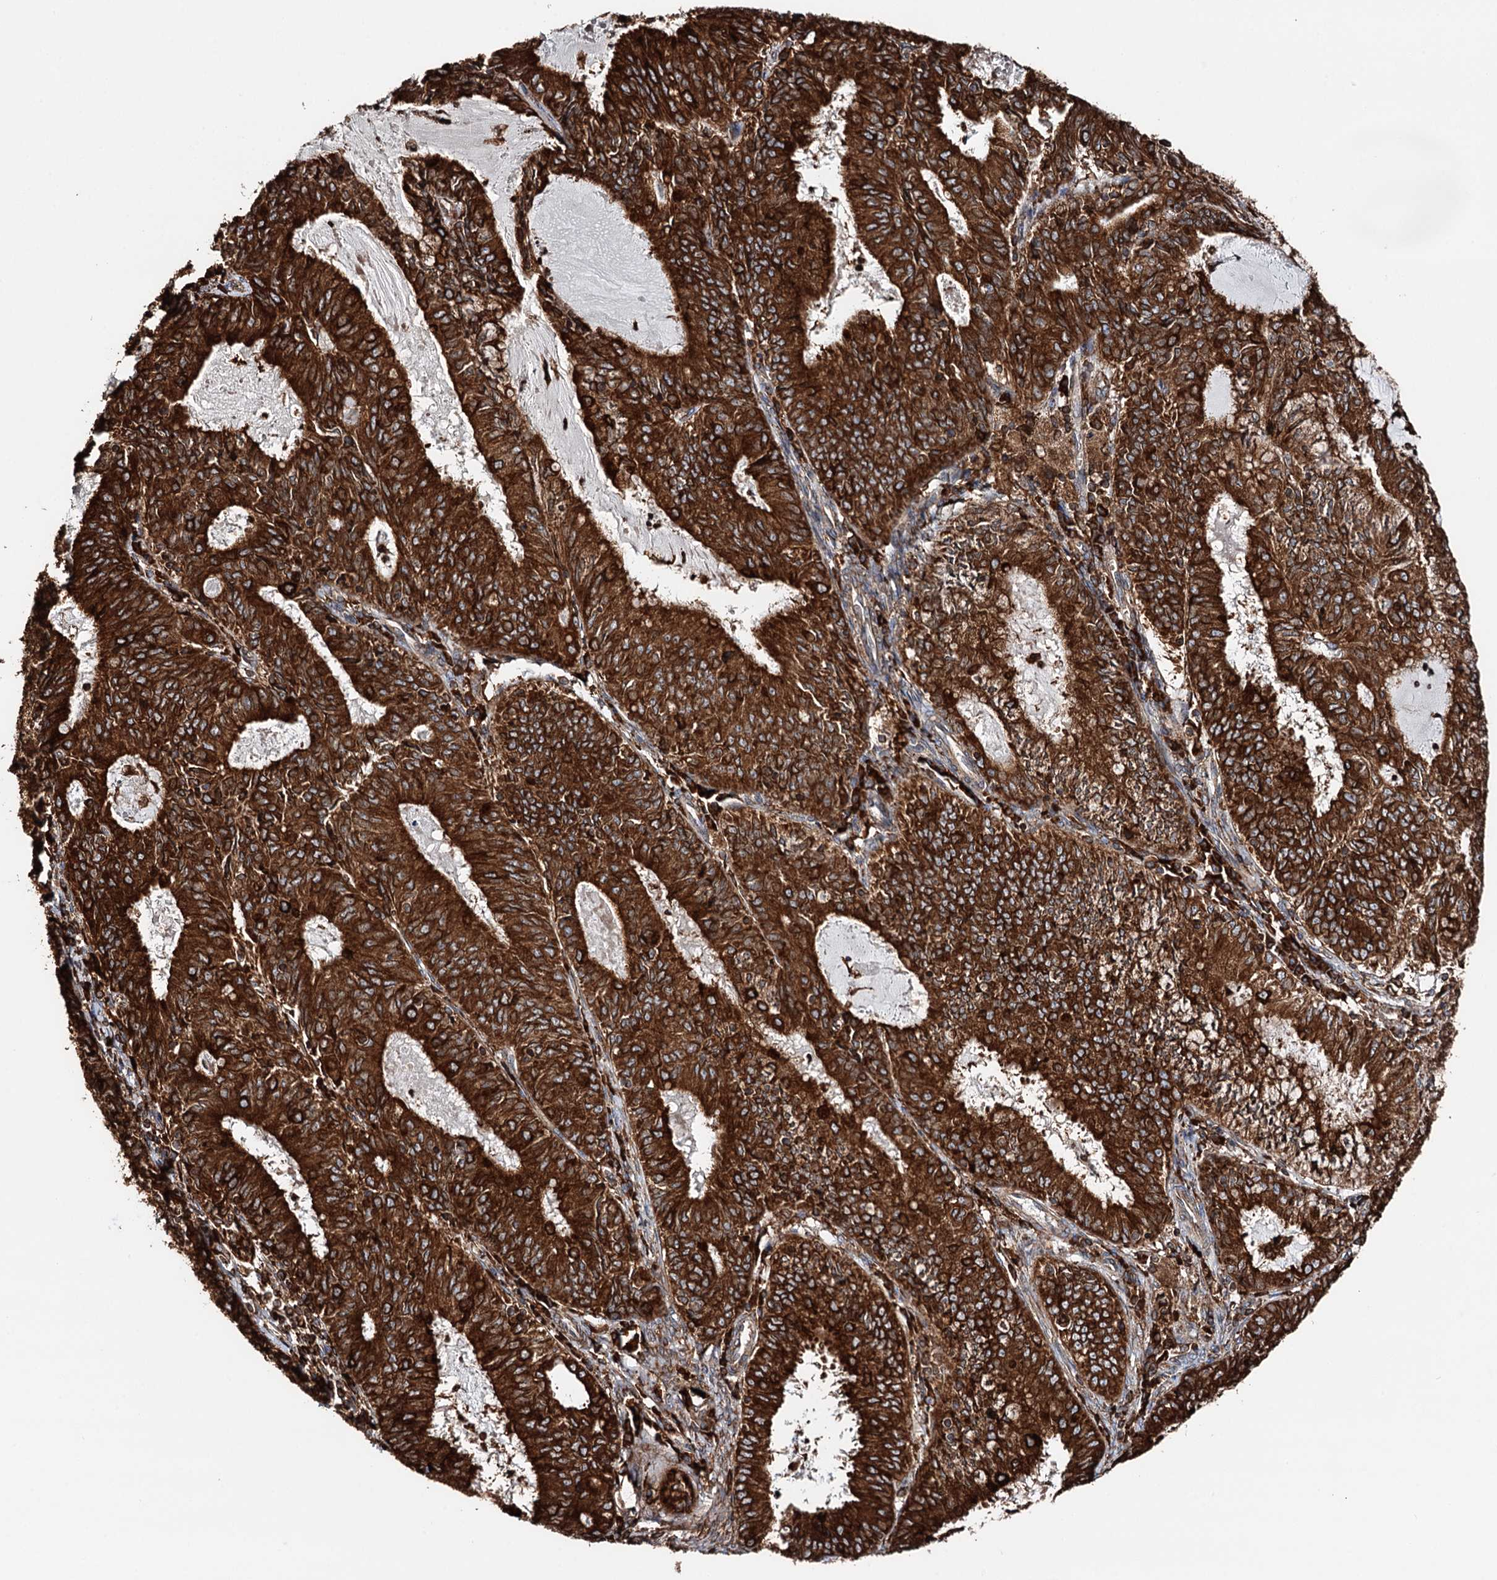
{"staining": {"intensity": "strong", "quantity": ">75%", "location": "cytoplasmic/membranous"}, "tissue": "endometrial cancer", "cell_type": "Tumor cells", "image_type": "cancer", "snomed": [{"axis": "morphology", "description": "Adenocarcinoma, NOS"}, {"axis": "topography", "description": "Endometrium"}], "caption": "Tumor cells display high levels of strong cytoplasmic/membranous staining in approximately >75% of cells in human adenocarcinoma (endometrial).", "gene": "ERP29", "patient": {"sex": "female", "age": 57}}